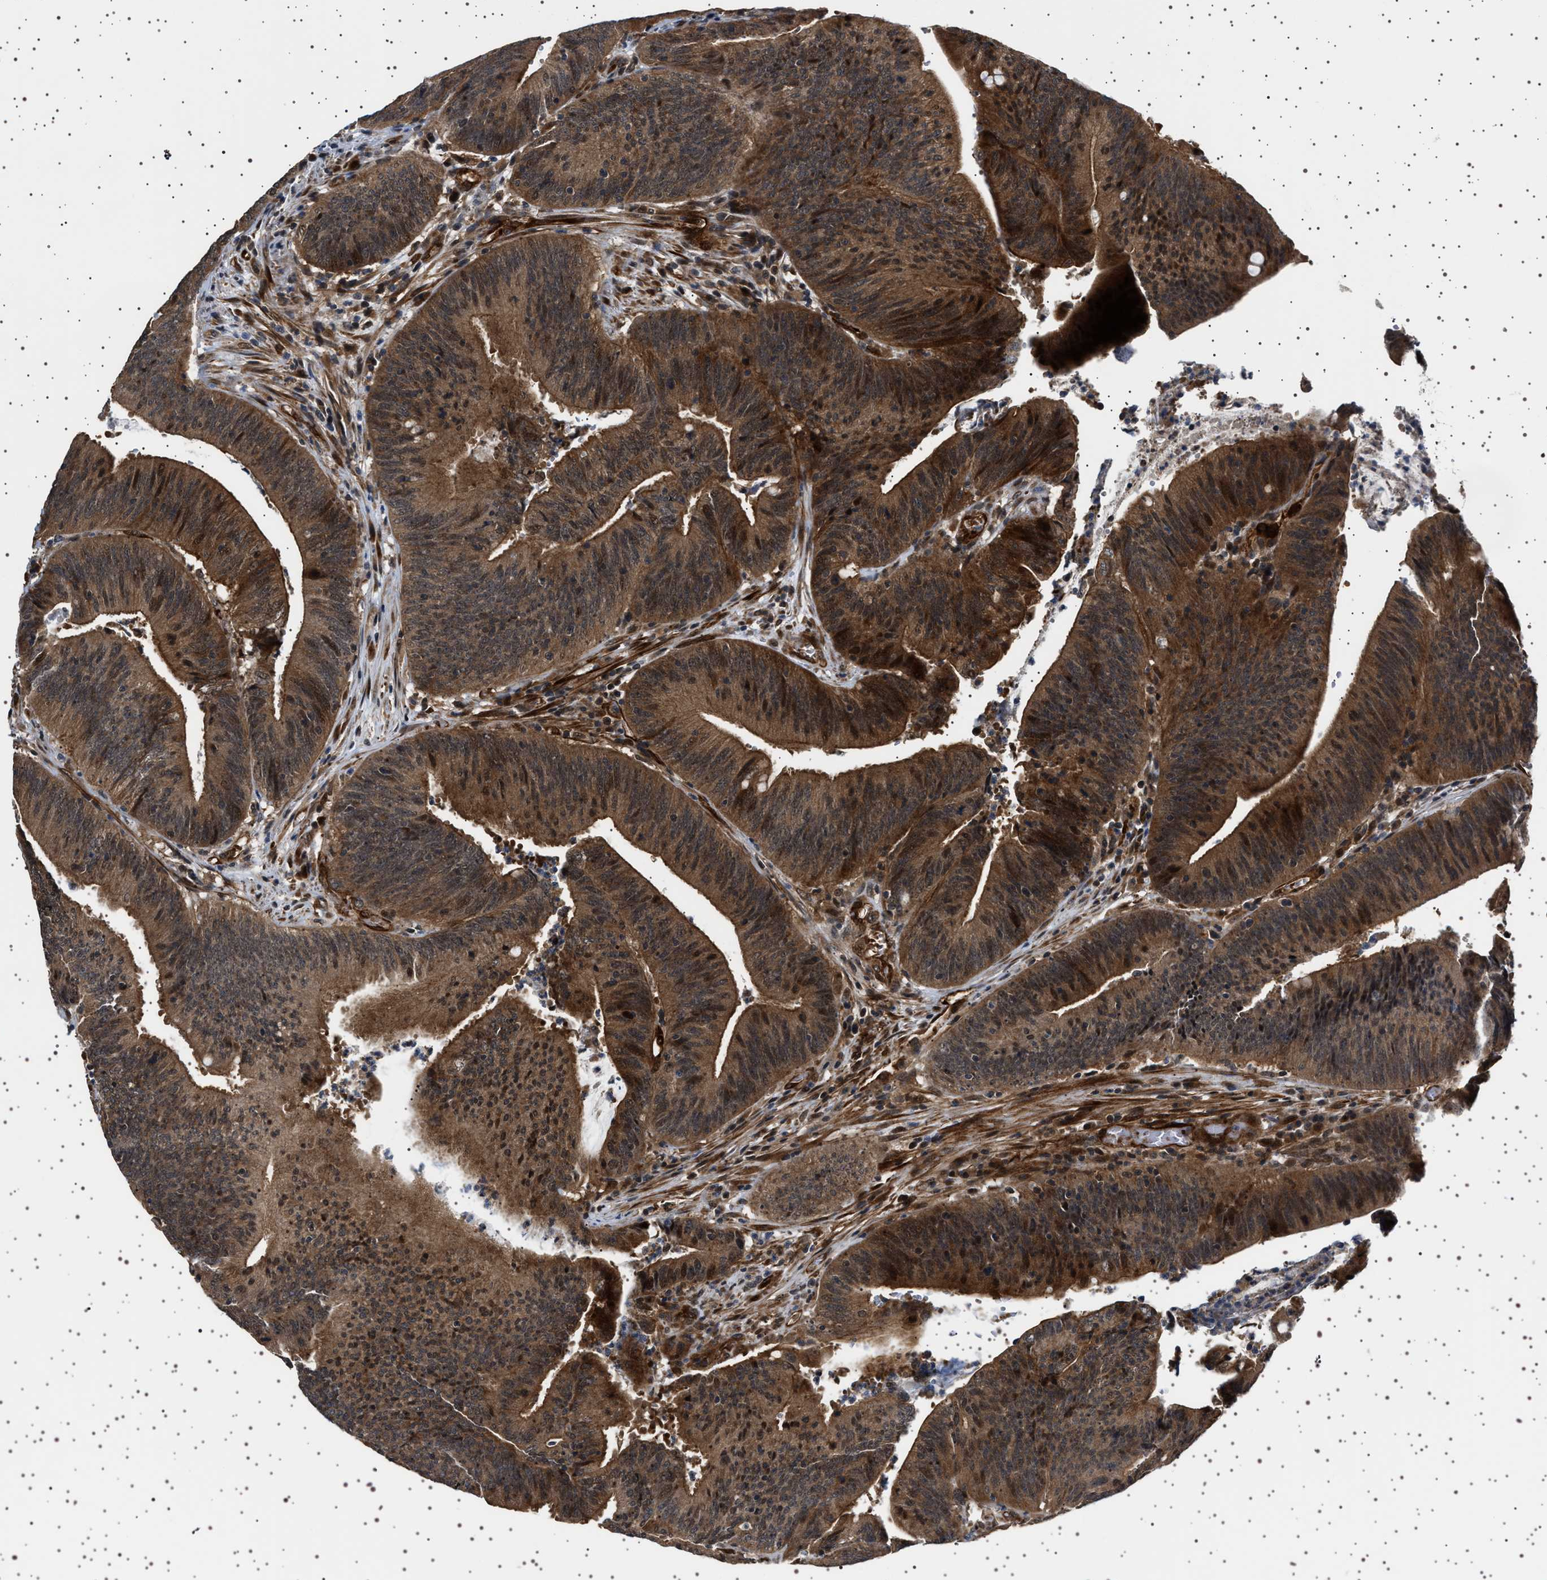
{"staining": {"intensity": "moderate", "quantity": ">75%", "location": "cytoplasmic/membranous,nuclear"}, "tissue": "colorectal cancer", "cell_type": "Tumor cells", "image_type": "cancer", "snomed": [{"axis": "morphology", "description": "Normal tissue, NOS"}, {"axis": "morphology", "description": "Adenocarcinoma, NOS"}, {"axis": "topography", "description": "Rectum"}], "caption": "Immunohistochemical staining of adenocarcinoma (colorectal) reveals medium levels of moderate cytoplasmic/membranous and nuclear protein staining in about >75% of tumor cells.", "gene": "BAG3", "patient": {"sex": "female", "age": 66}}